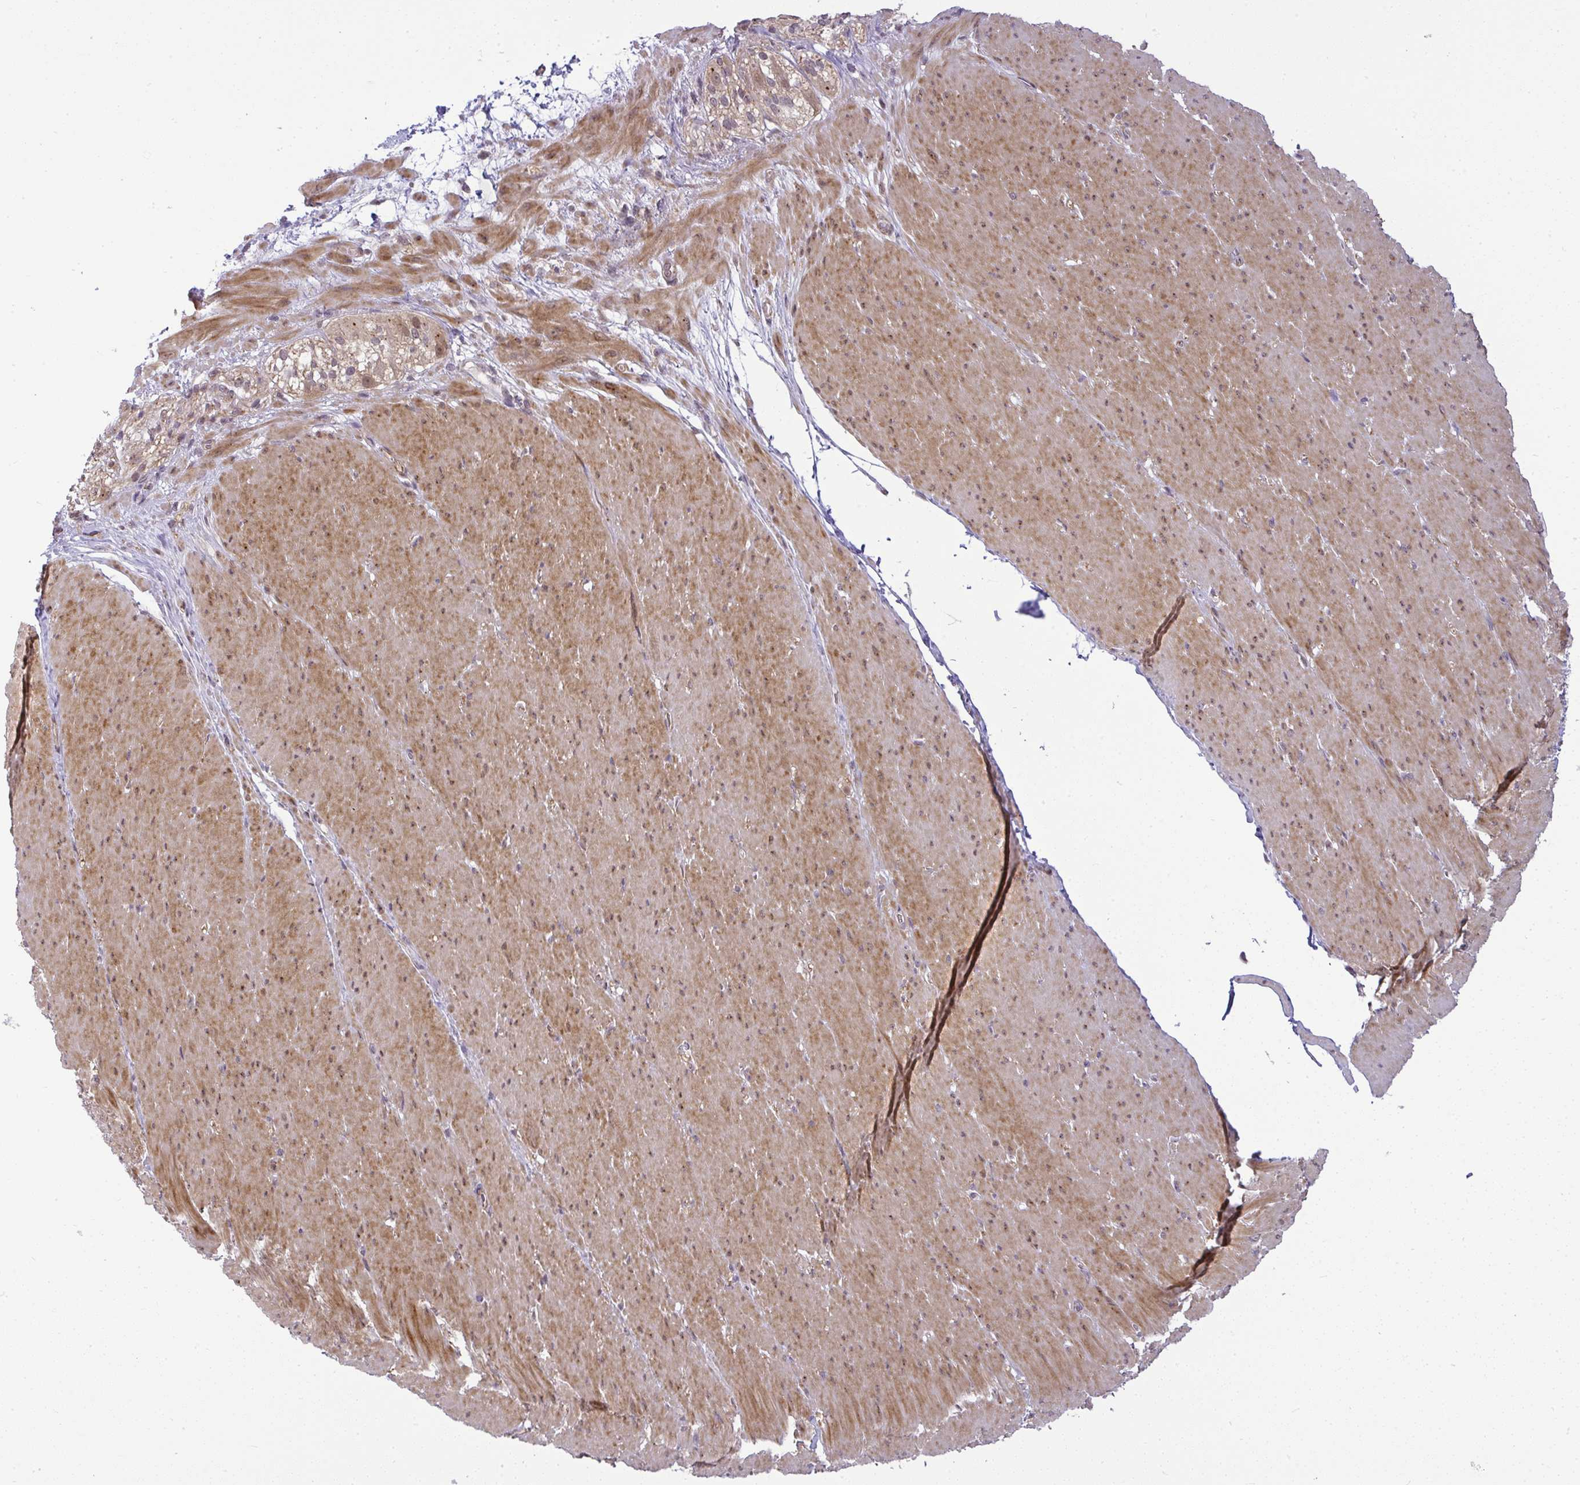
{"staining": {"intensity": "moderate", "quantity": "25%-75%", "location": "cytoplasmic/membranous,nuclear"}, "tissue": "smooth muscle", "cell_type": "Smooth muscle cells", "image_type": "normal", "snomed": [{"axis": "morphology", "description": "Normal tissue, NOS"}, {"axis": "topography", "description": "Smooth muscle"}, {"axis": "topography", "description": "Rectum"}], "caption": "Normal smooth muscle reveals moderate cytoplasmic/membranous,nuclear positivity in about 25%-75% of smooth muscle cells Immunohistochemistry stains the protein in brown and the nuclei are stained blue..", "gene": "DZIP1", "patient": {"sex": "male", "age": 53}}